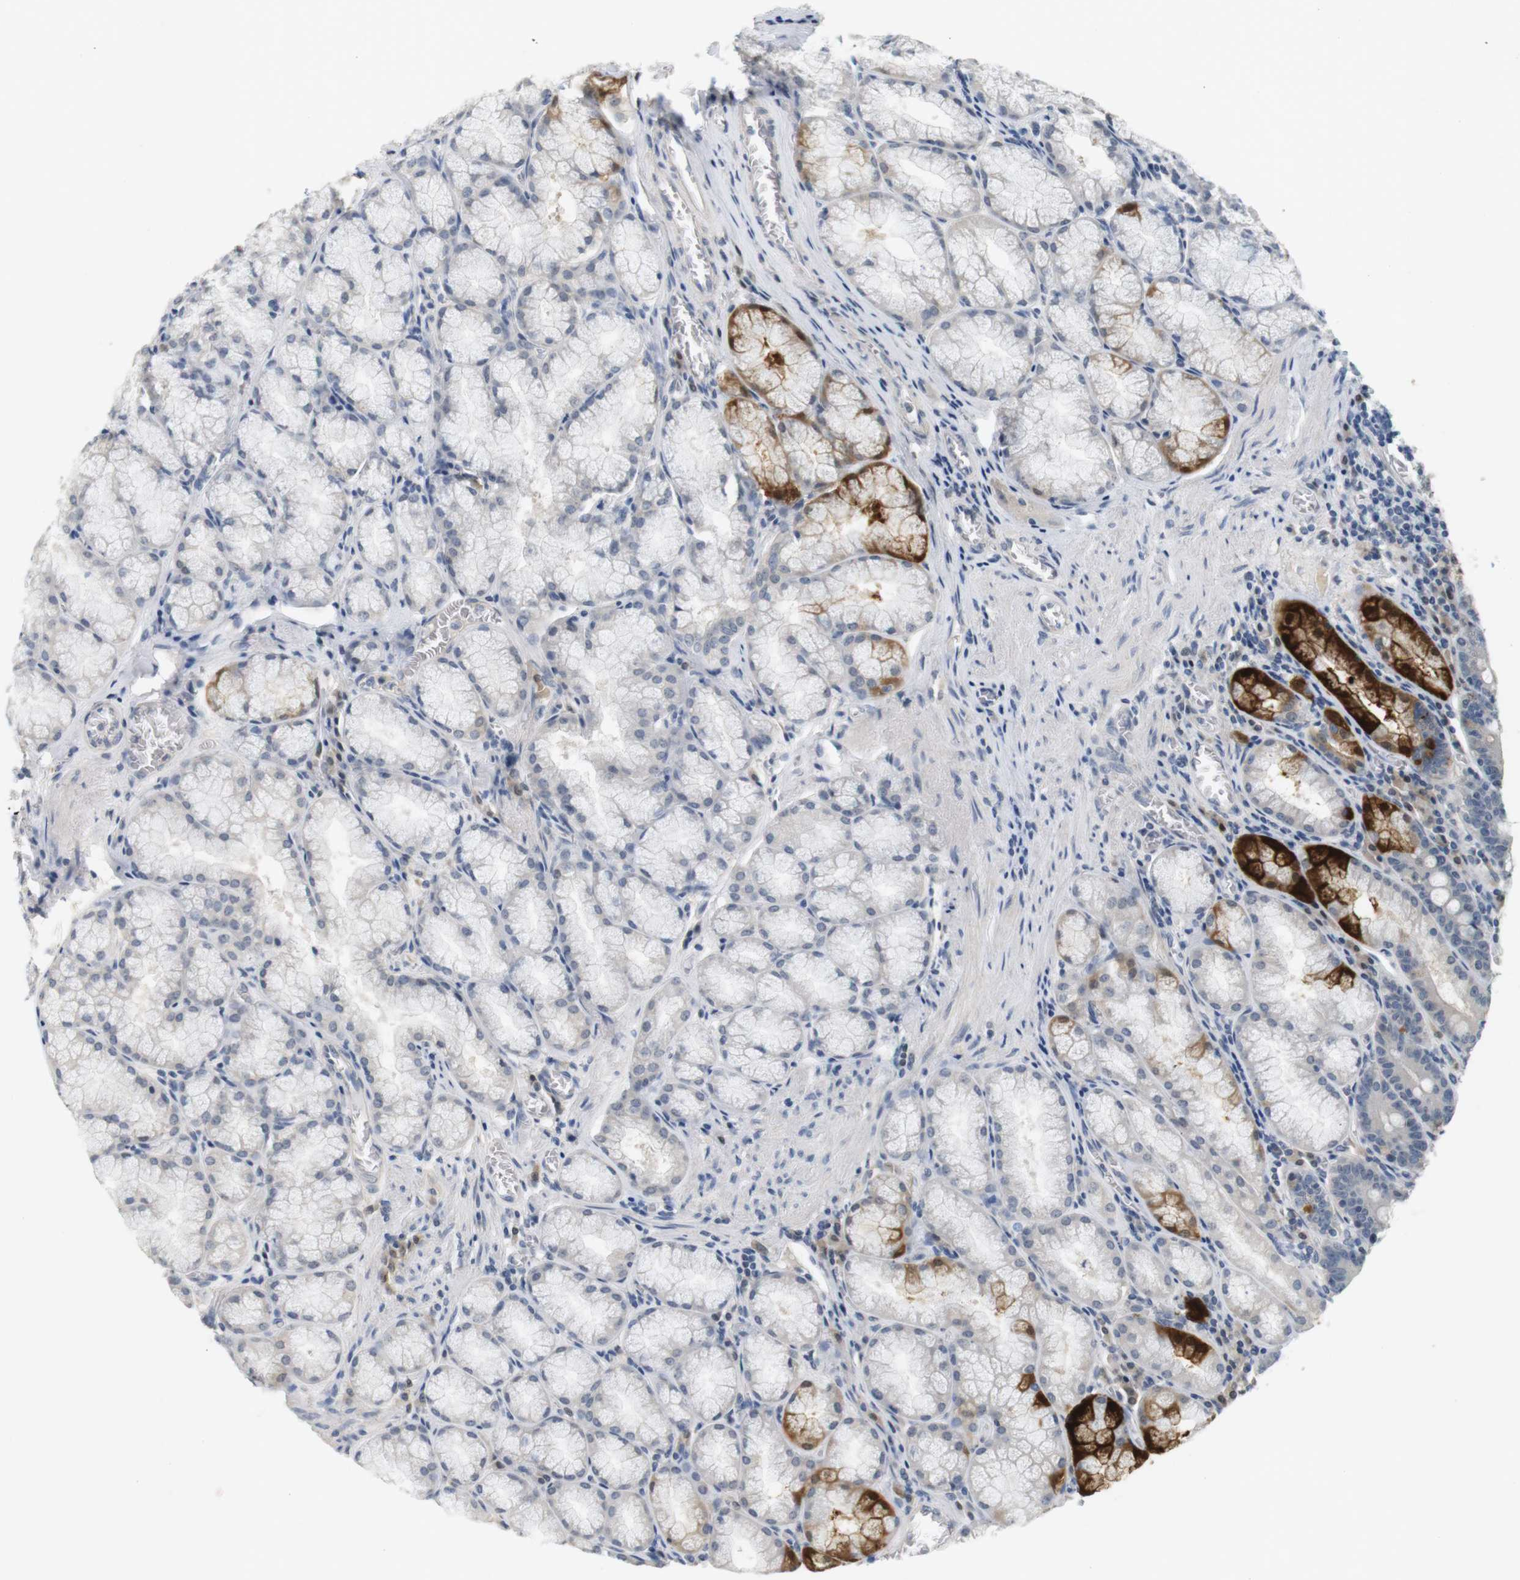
{"staining": {"intensity": "strong", "quantity": "<25%", "location": "cytoplasmic/membranous"}, "tissue": "stomach", "cell_type": "Glandular cells", "image_type": "normal", "snomed": [{"axis": "morphology", "description": "Normal tissue, NOS"}, {"axis": "topography", "description": "Stomach, lower"}], "caption": "Strong cytoplasmic/membranous staining is appreciated in approximately <25% of glandular cells in benign stomach. (DAB IHC, brown staining for protein, blue staining for nuclei).", "gene": "CREB3L2", "patient": {"sex": "male", "age": 56}}